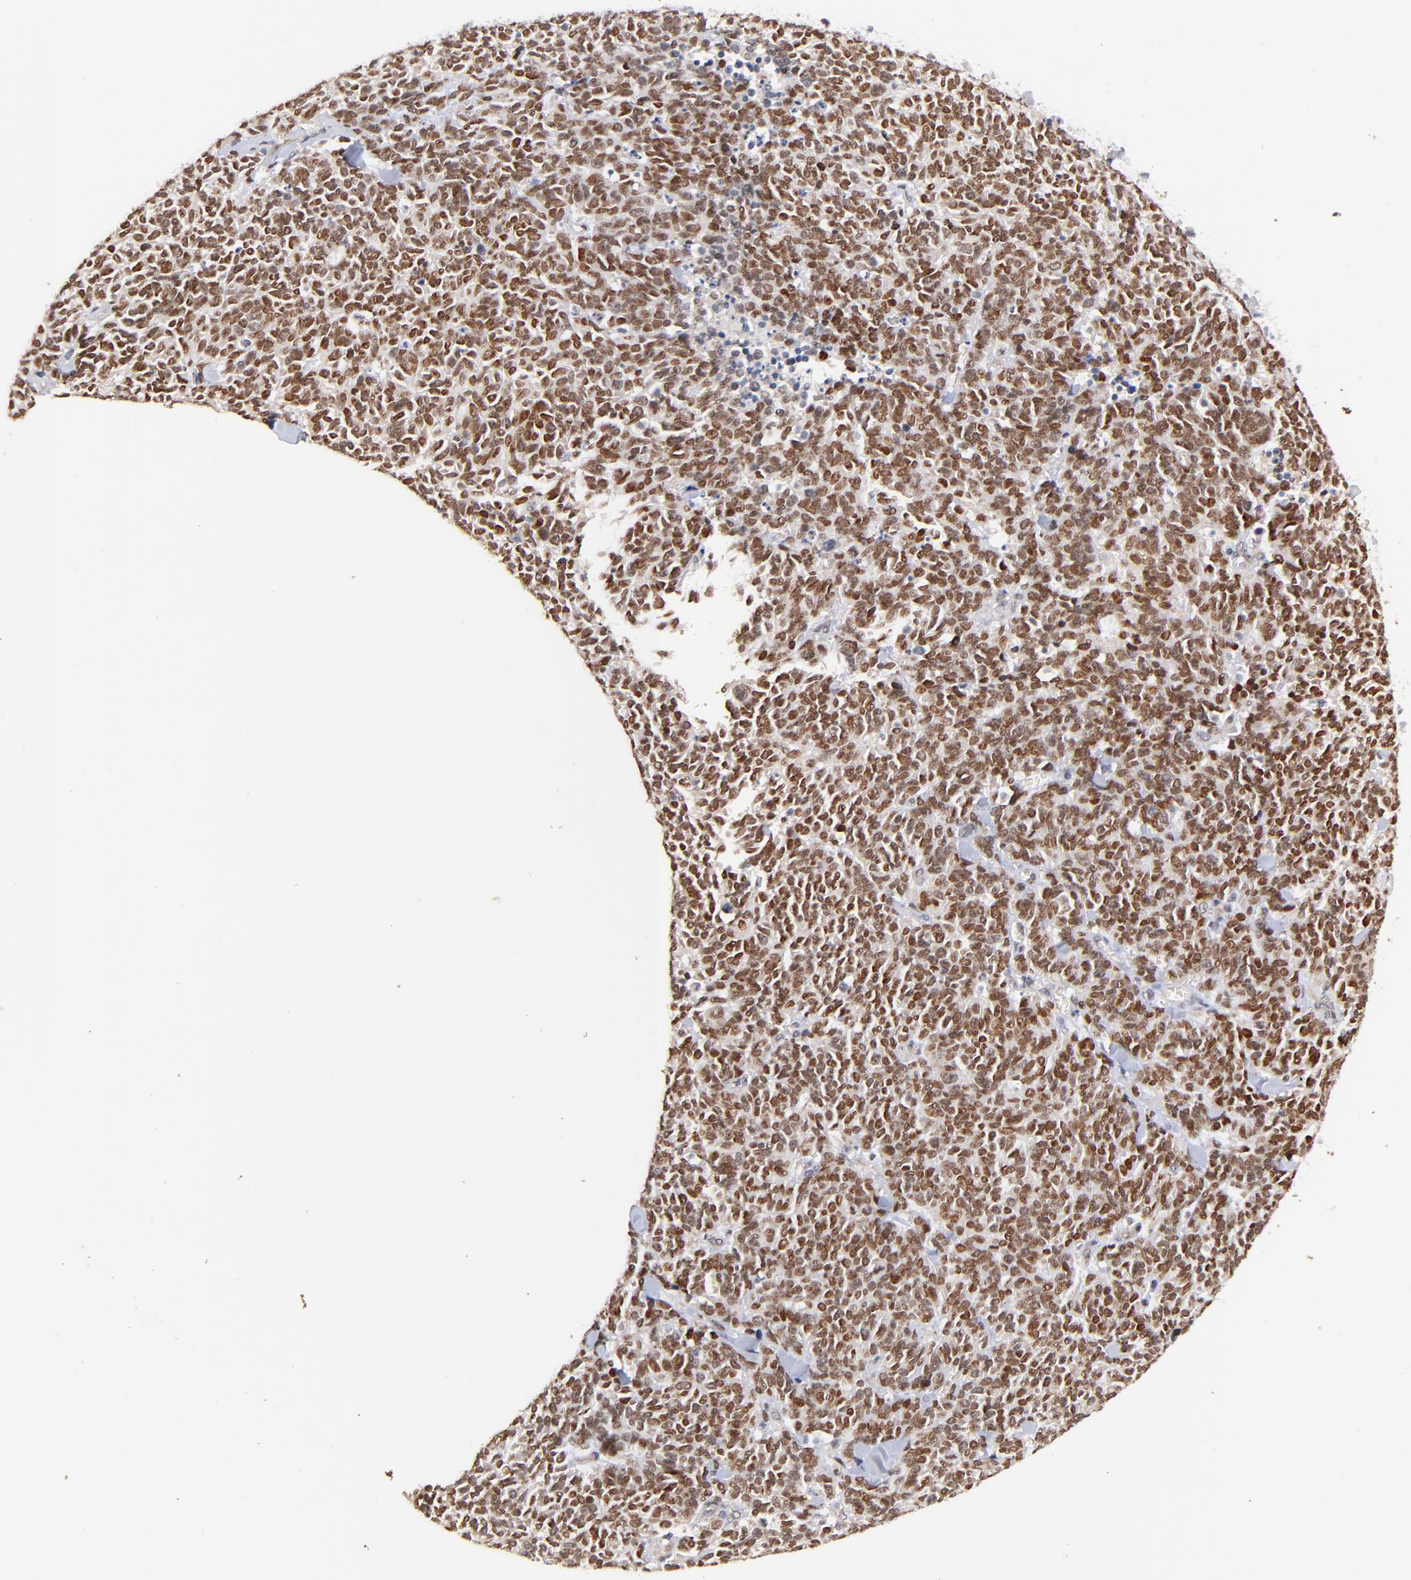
{"staining": {"intensity": "moderate", "quantity": ">75%", "location": "nuclear"}, "tissue": "lung cancer", "cell_type": "Tumor cells", "image_type": "cancer", "snomed": [{"axis": "morphology", "description": "Neoplasm, malignant, NOS"}, {"axis": "topography", "description": "Lung"}], "caption": "Immunohistochemical staining of human neoplasm (malignant) (lung) exhibits moderate nuclear protein expression in about >75% of tumor cells.", "gene": "ZFP92", "patient": {"sex": "female", "age": 58}}